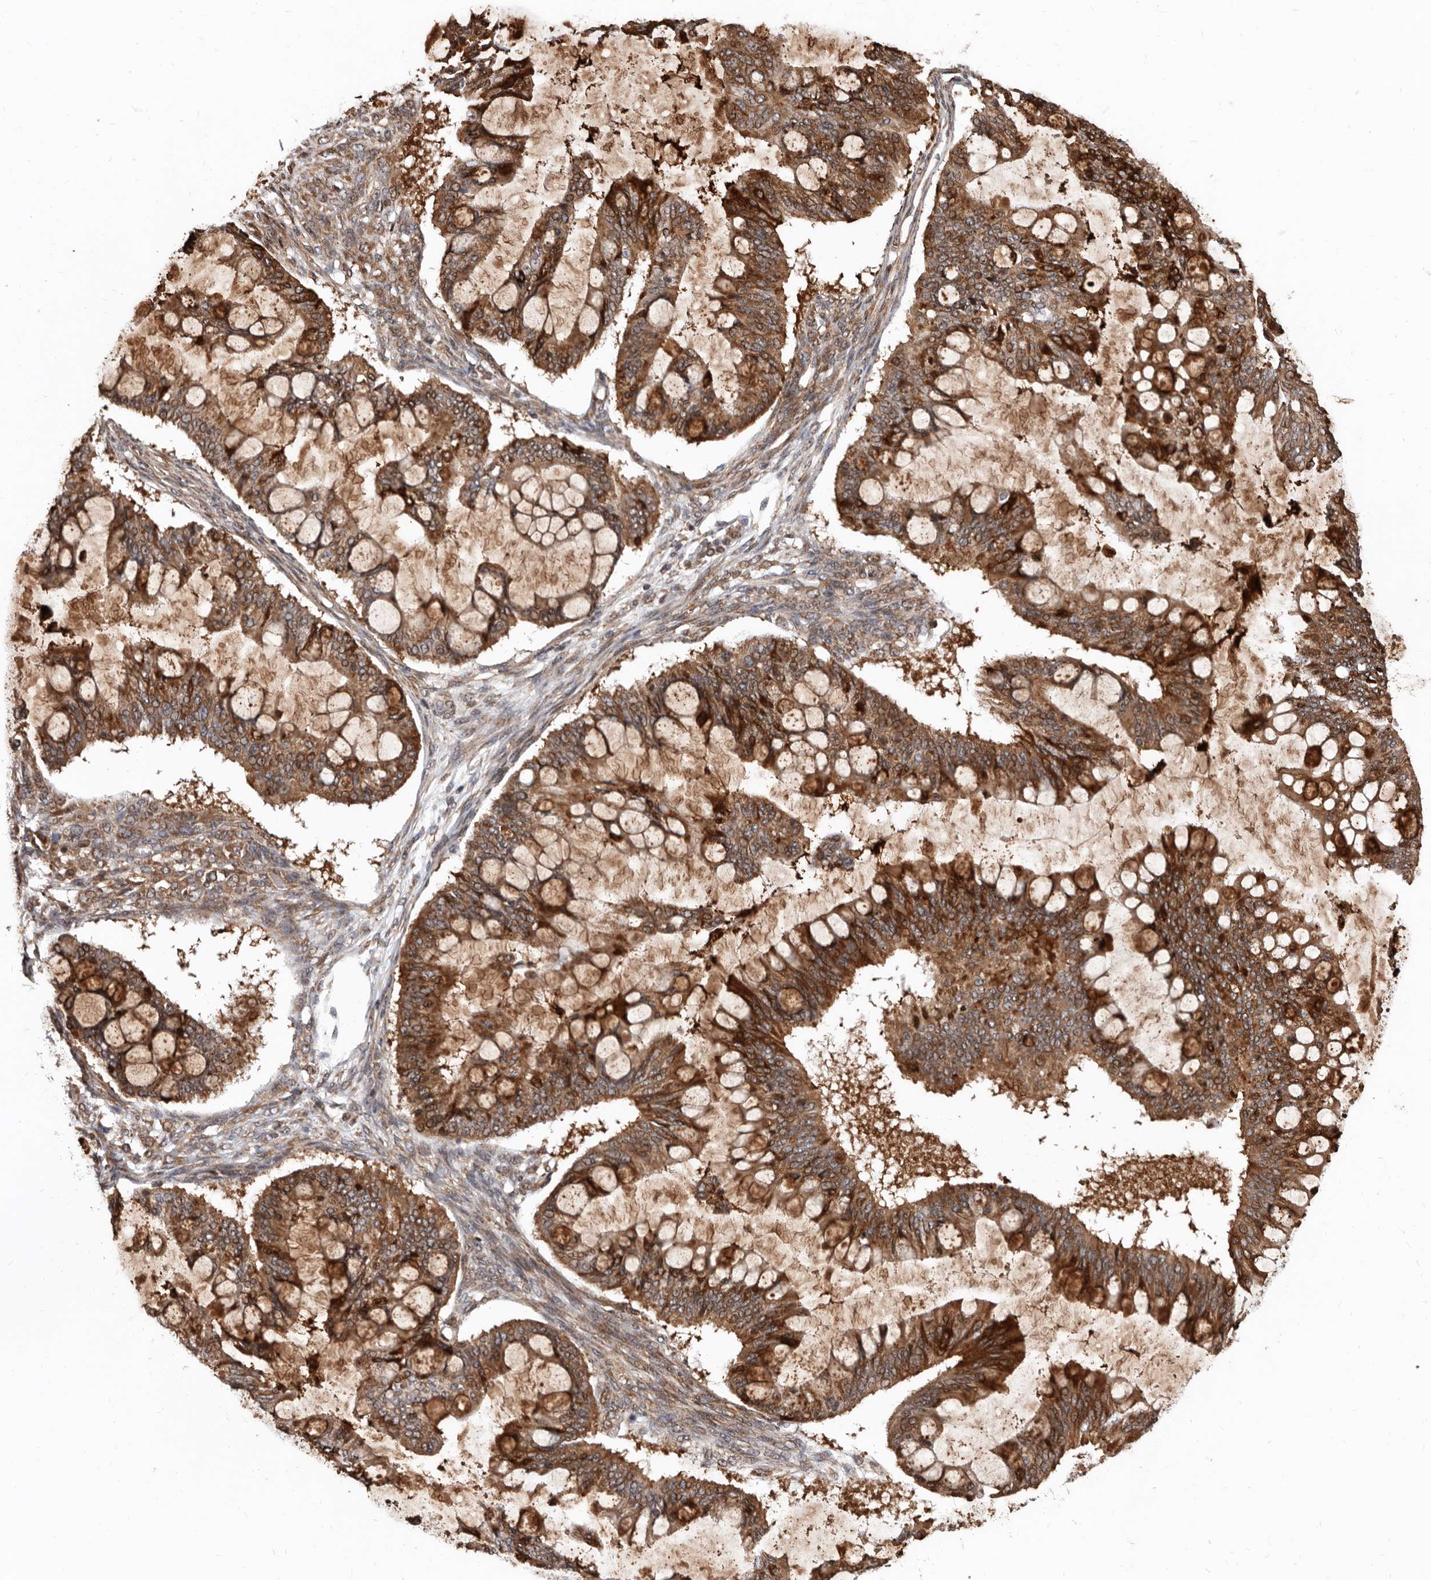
{"staining": {"intensity": "strong", "quantity": ">75%", "location": "cytoplasmic/membranous"}, "tissue": "ovarian cancer", "cell_type": "Tumor cells", "image_type": "cancer", "snomed": [{"axis": "morphology", "description": "Cystadenocarcinoma, mucinous, NOS"}, {"axis": "topography", "description": "Ovary"}], "caption": "High-power microscopy captured an immunohistochemistry histopathology image of ovarian mucinous cystadenocarcinoma, revealing strong cytoplasmic/membranous expression in approximately >75% of tumor cells.", "gene": "WEE2", "patient": {"sex": "female", "age": 73}}